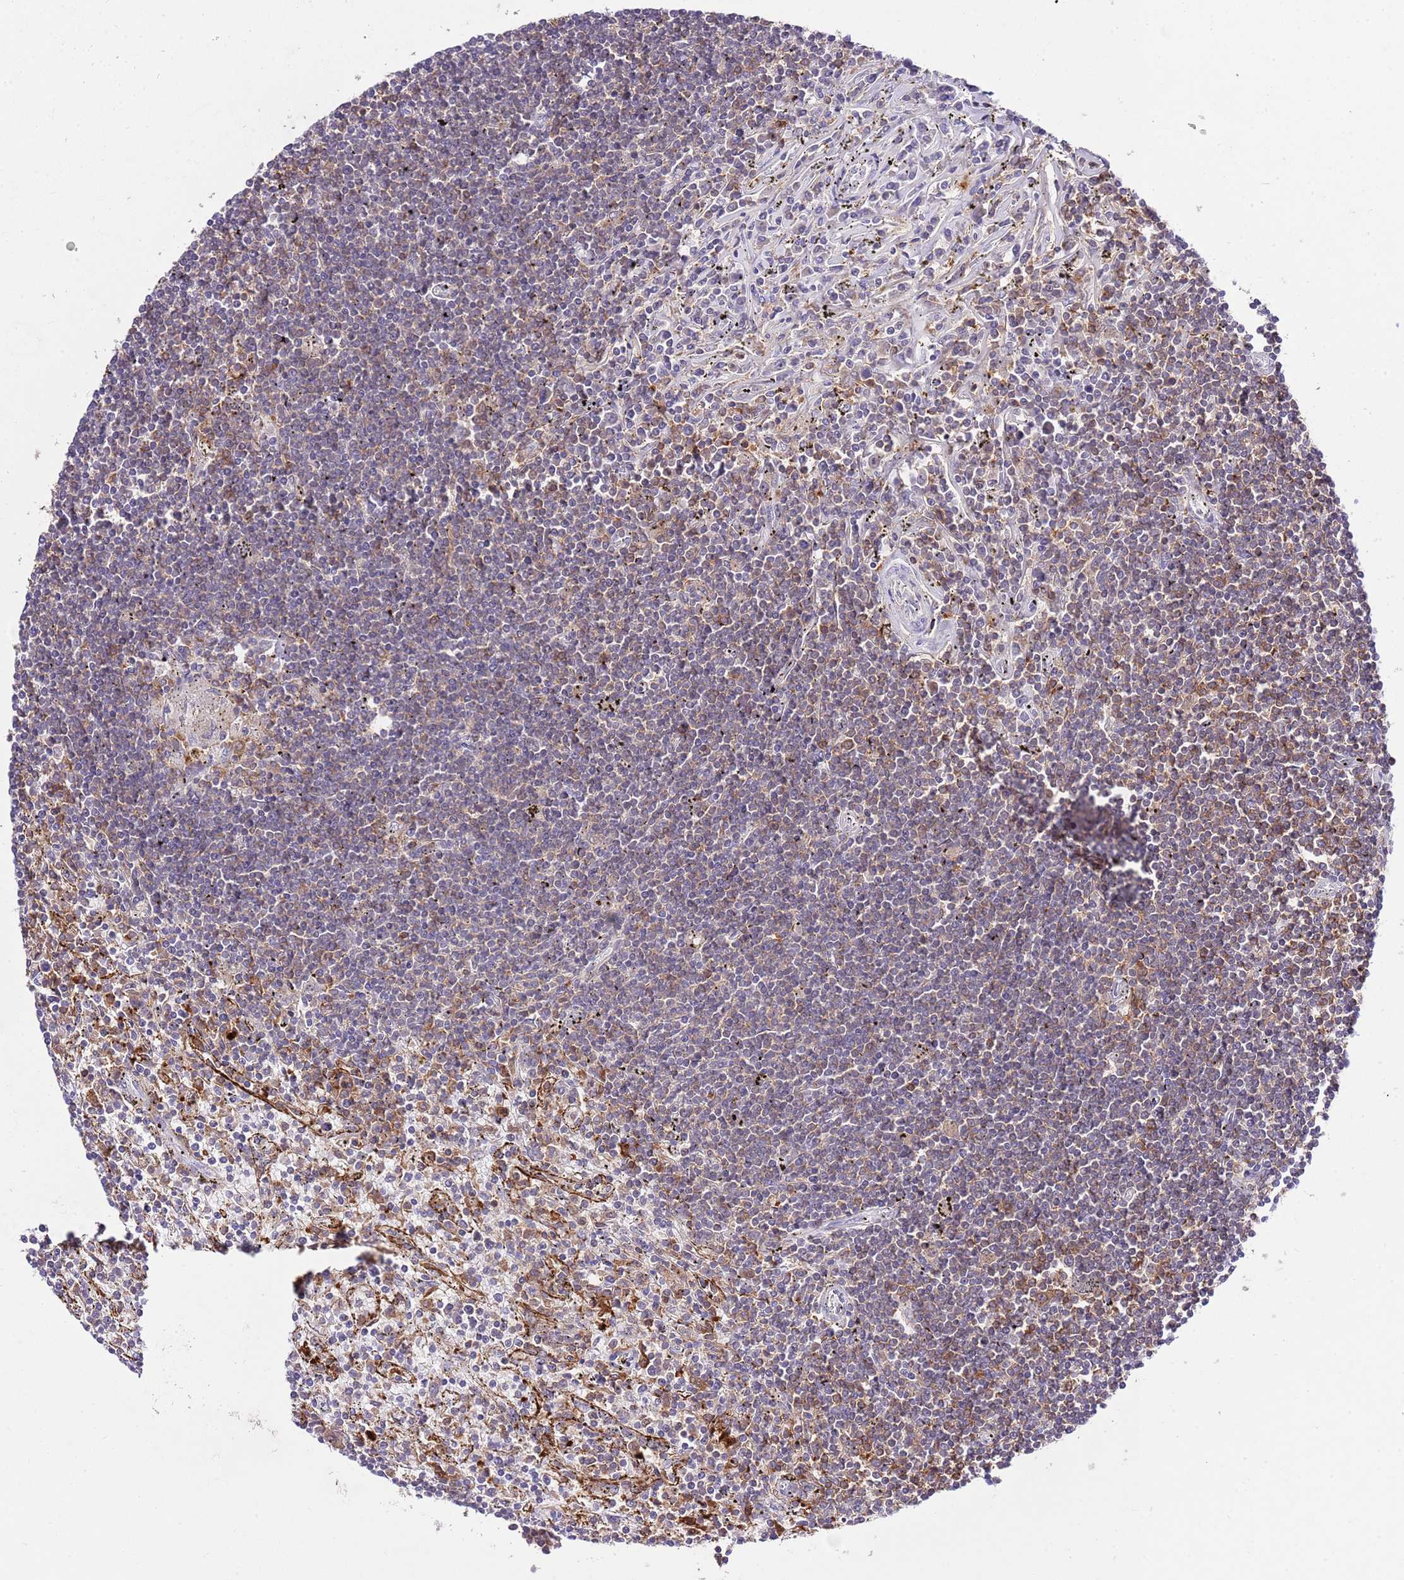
{"staining": {"intensity": "negative", "quantity": "none", "location": "none"}, "tissue": "lymphoma", "cell_type": "Tumor cells", "image_type": "cancer", "snomed": [{"axis": "morphology", "description": "Malignant lymphoma, non-Hodgkin's type, Low grade"}, {"axis": "topography", "description": "Spleen"}], "caption": "An IHC image of lymphoma is shown. There is no staining in tumor cells of lymphoma. (Stains: DAB immunohistochemistry (IHC) with hematoxylin counter stain, Microscopy: brightfield microscopy at high magnification).", "gene": "EFHD1", "patient": {"sex": "male", "age": 76}}